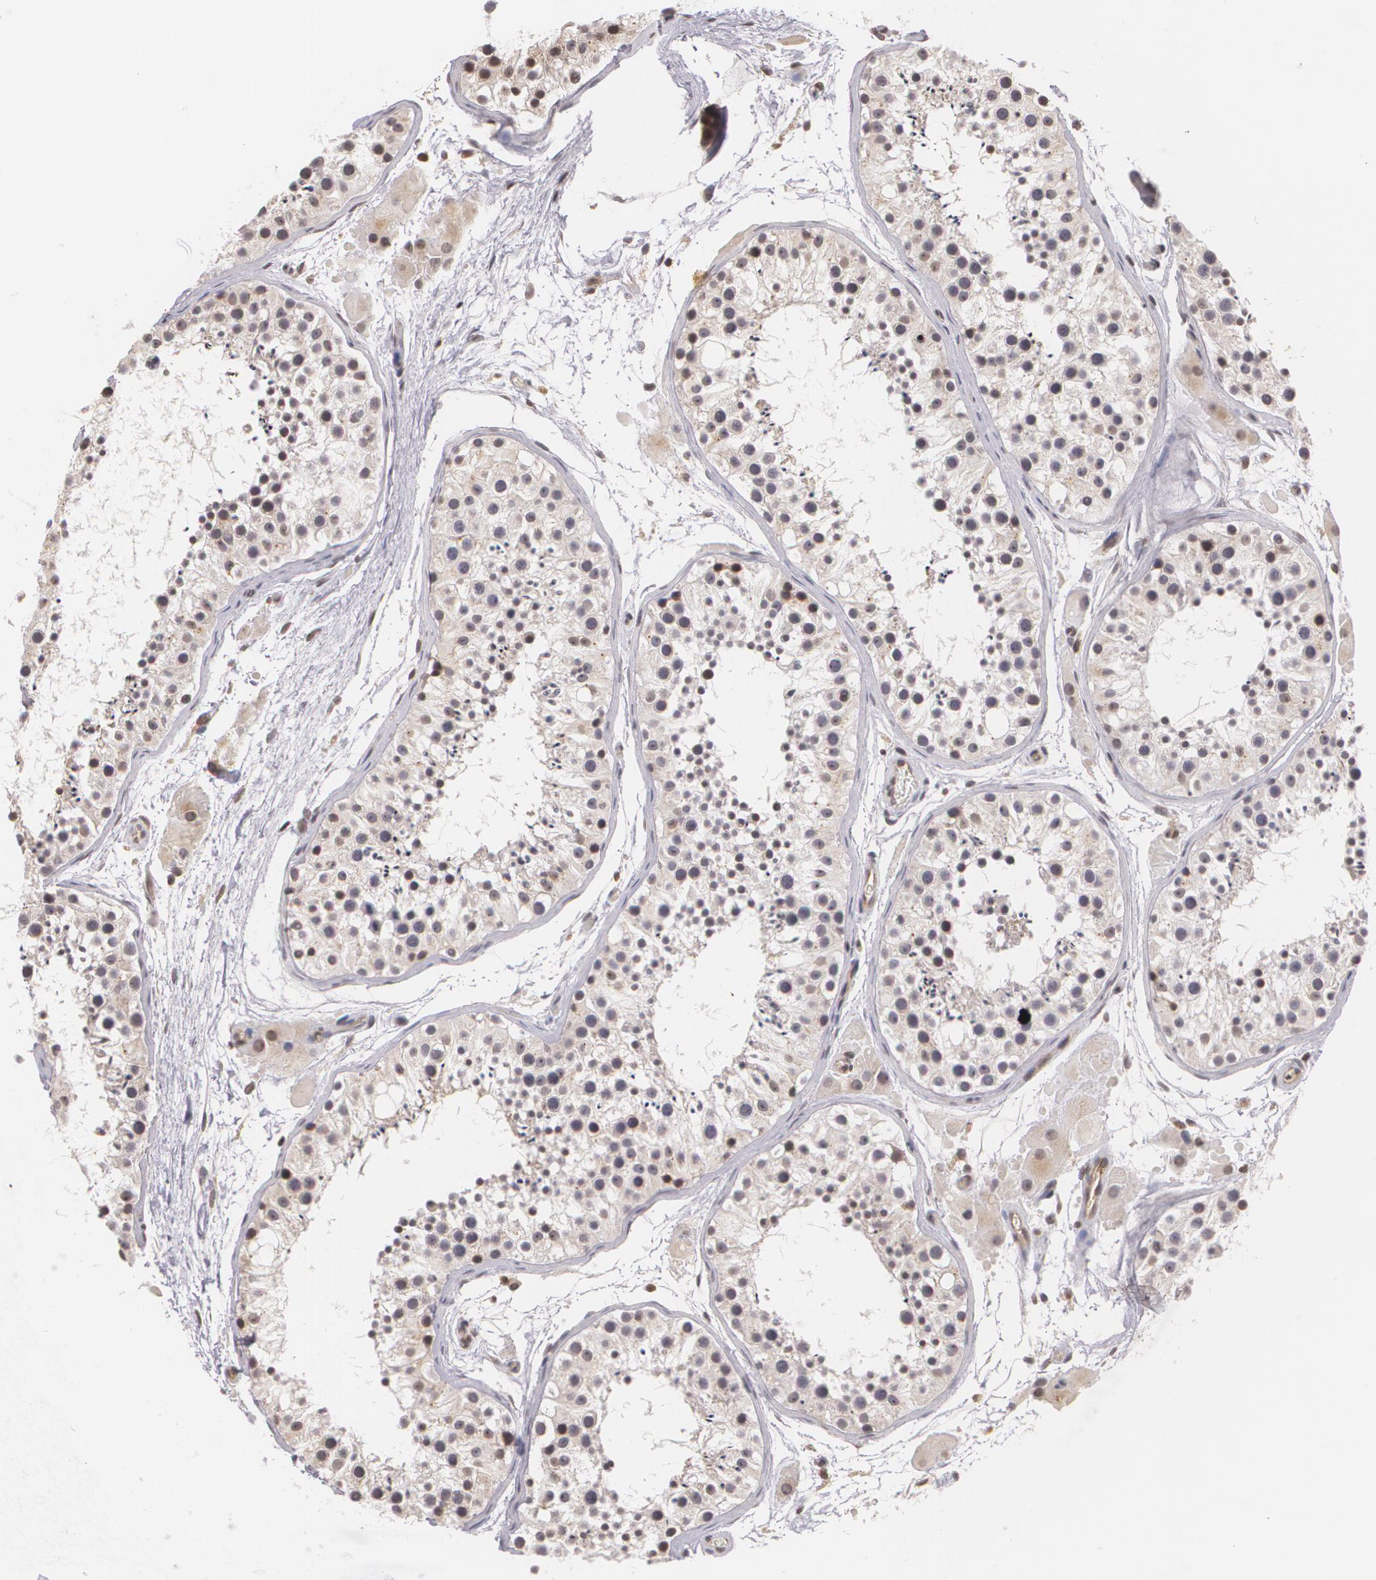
{"staining": {"intensity": "weak", "quantity": "<25%", "location": "nuclear"}, "tissue": "testis", "cell_type": "Cells in seminiferous ducts", "image_type": "normal", "snomed": [{"axis": "morphology", "description": "Normal tissue, NOS"}, {"axis": "topography", "description": "Testis"}], "caption": "DAB (3,3'-diaminobenzidine) immunohistochemical staining of normal human testis exhibits no significant staining in cells in seminiferous ducts.", "gene": "VAV3", "patient": {"sex": "male", "age": 29}}